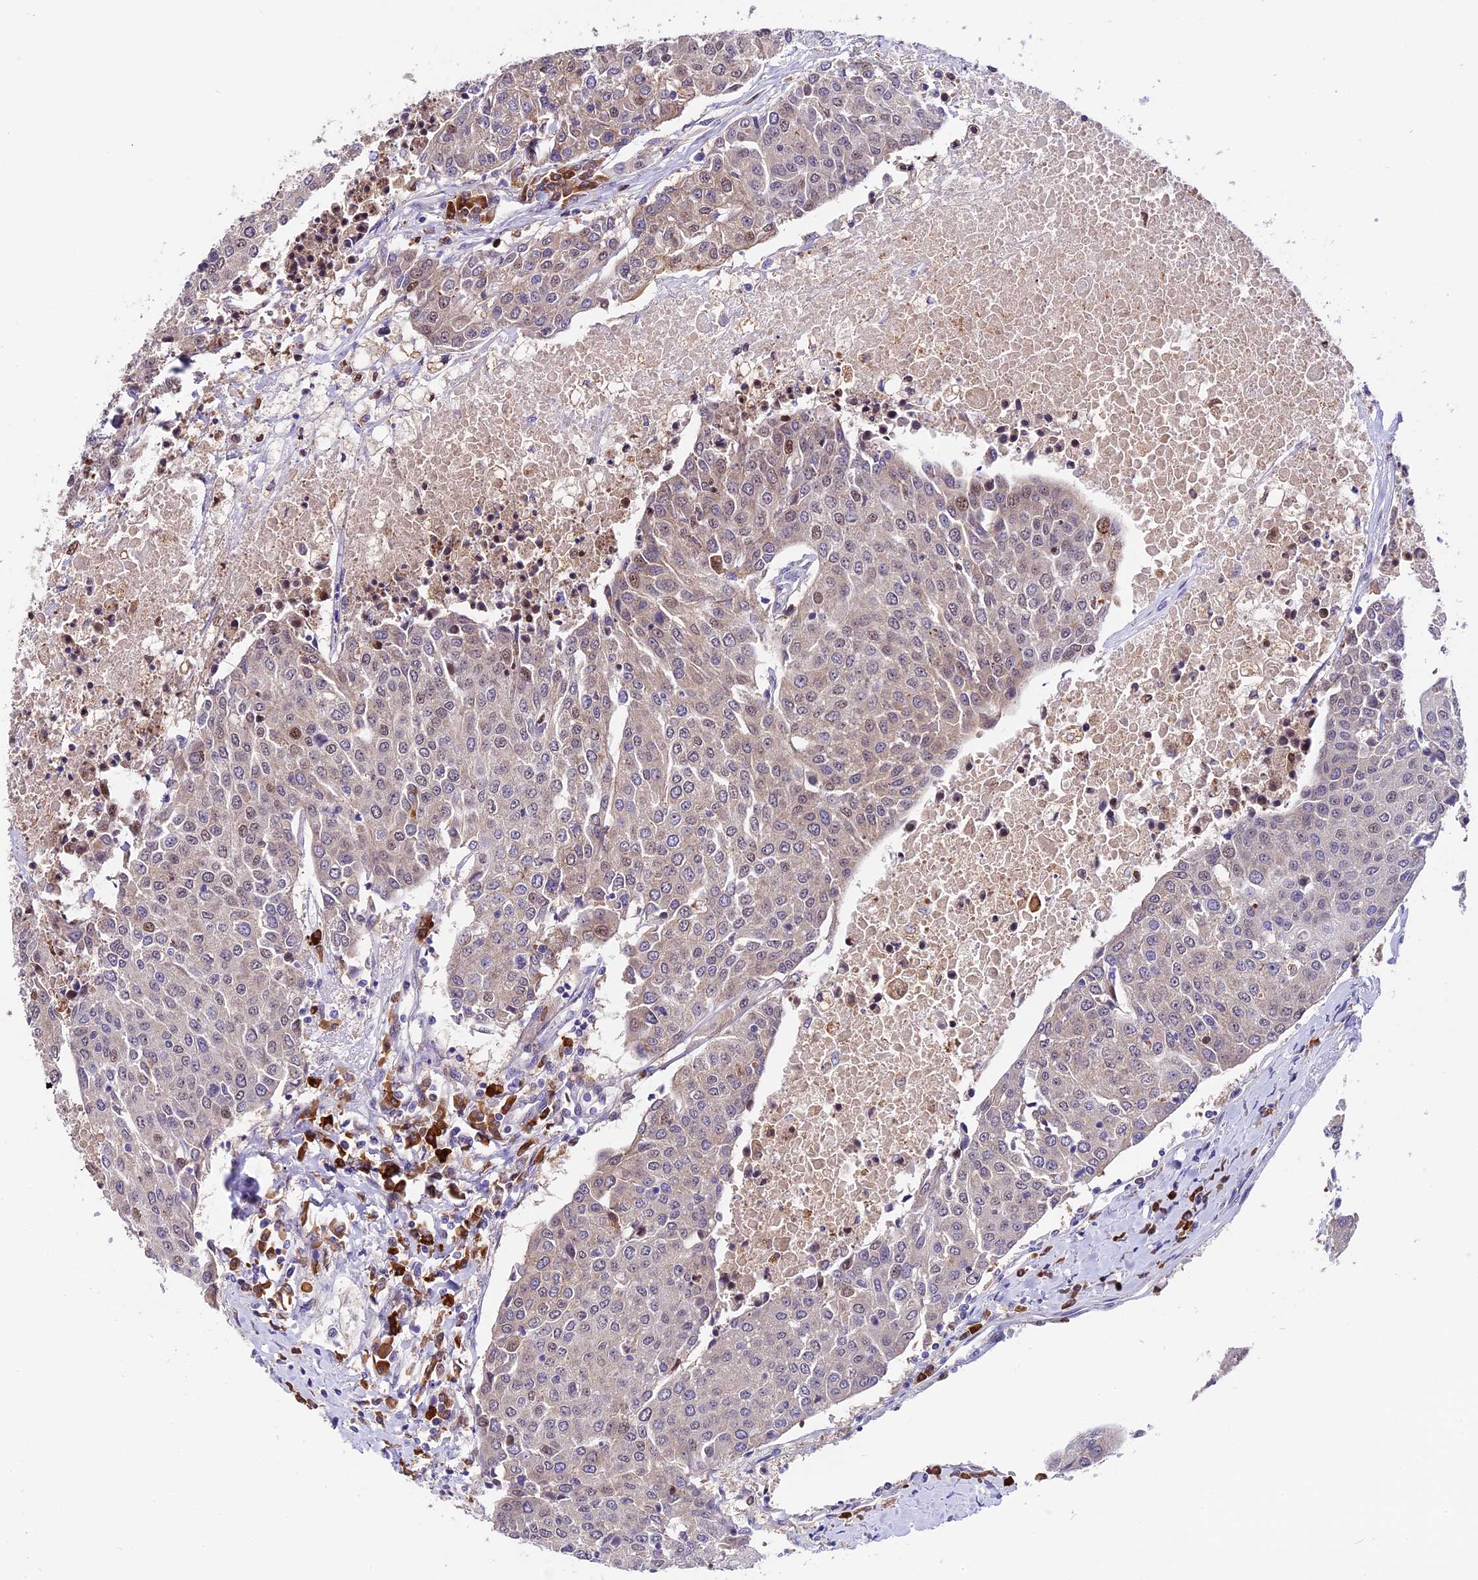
{"staining": {"intensity": "weak", "quantity": "<25%", "location": "nuclear"}, "tissue": "urothelial cancer", "cell_type": "Tumor cells", "image_type": "cancer", "snomed": [{"axis": "morphology", "description": "Urothelial carcinoma, High grade"}, {"axis": "topography", "description": "Urinary bladder"}], "caption": "This is a histopathology image of immunohistochemistry (IHC) staining of urothelial cancer, which shows no positivity in tumor cells.", "gene": "HERPUD1", "patient": {"sex": "female", "age": 85}}